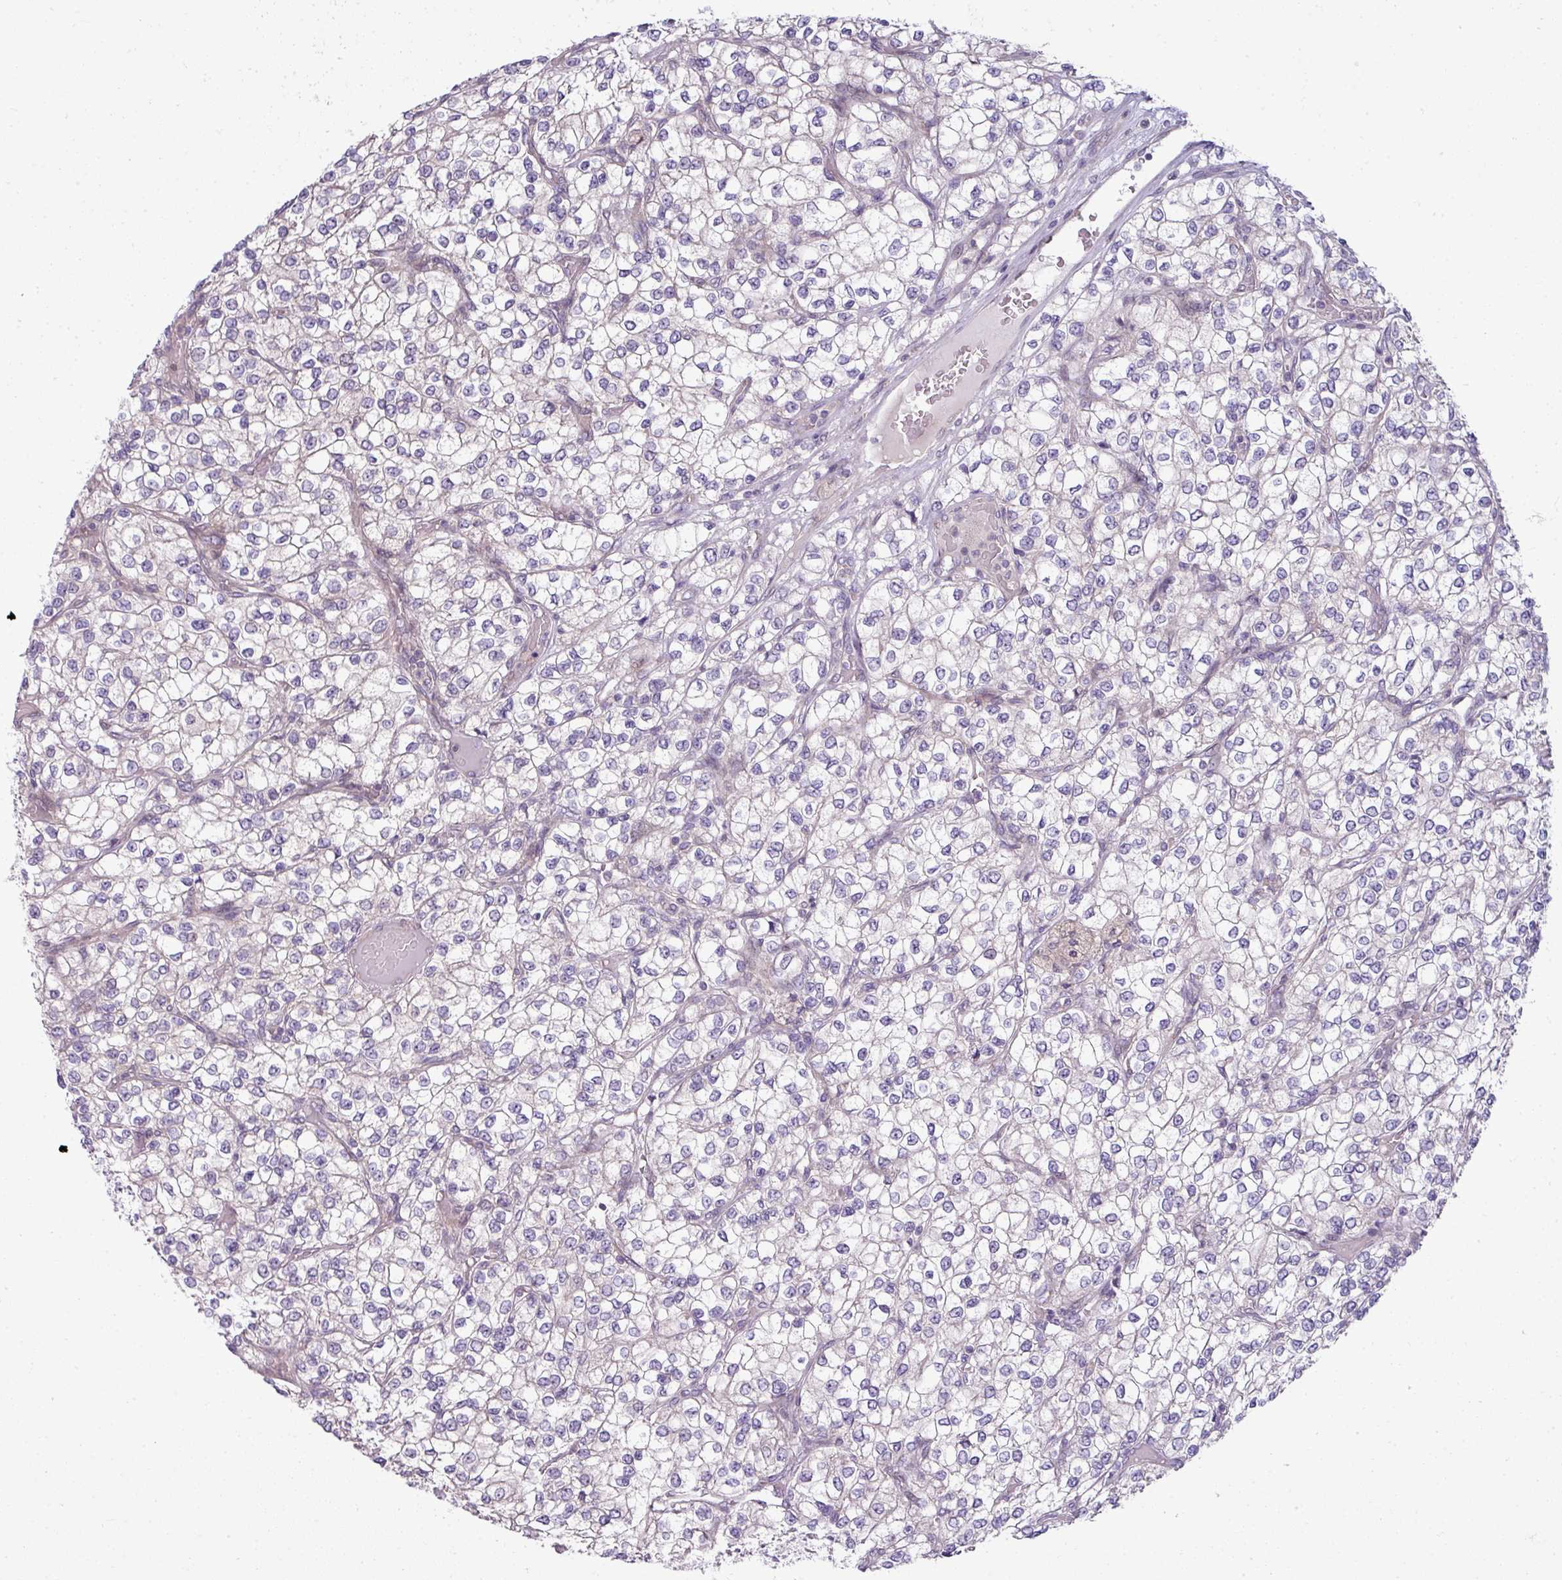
{"staining": {"intensity": "negative", "quantity": "none", "location": "none"}, "tissue": "renal cancer", "cell_type": "Tumor cells", "image_type": "cancer", "snomed": [{"axis": "morphology", "description": "Adenocarcinoma, NOS"}, {"axis": "topography", "description": "Kidney"}], "caption": "Micrograph shows no protein staining in tumor cells of renal adenocarcinoma tissue. (Stains: DAB immunohistochemistry (IHC) with hematoxylin counter stain, Microscopy: brightfield microscopy at high magnification).", "gene": "STAT5A", "patient": {"sex": "male", "age": 80}}